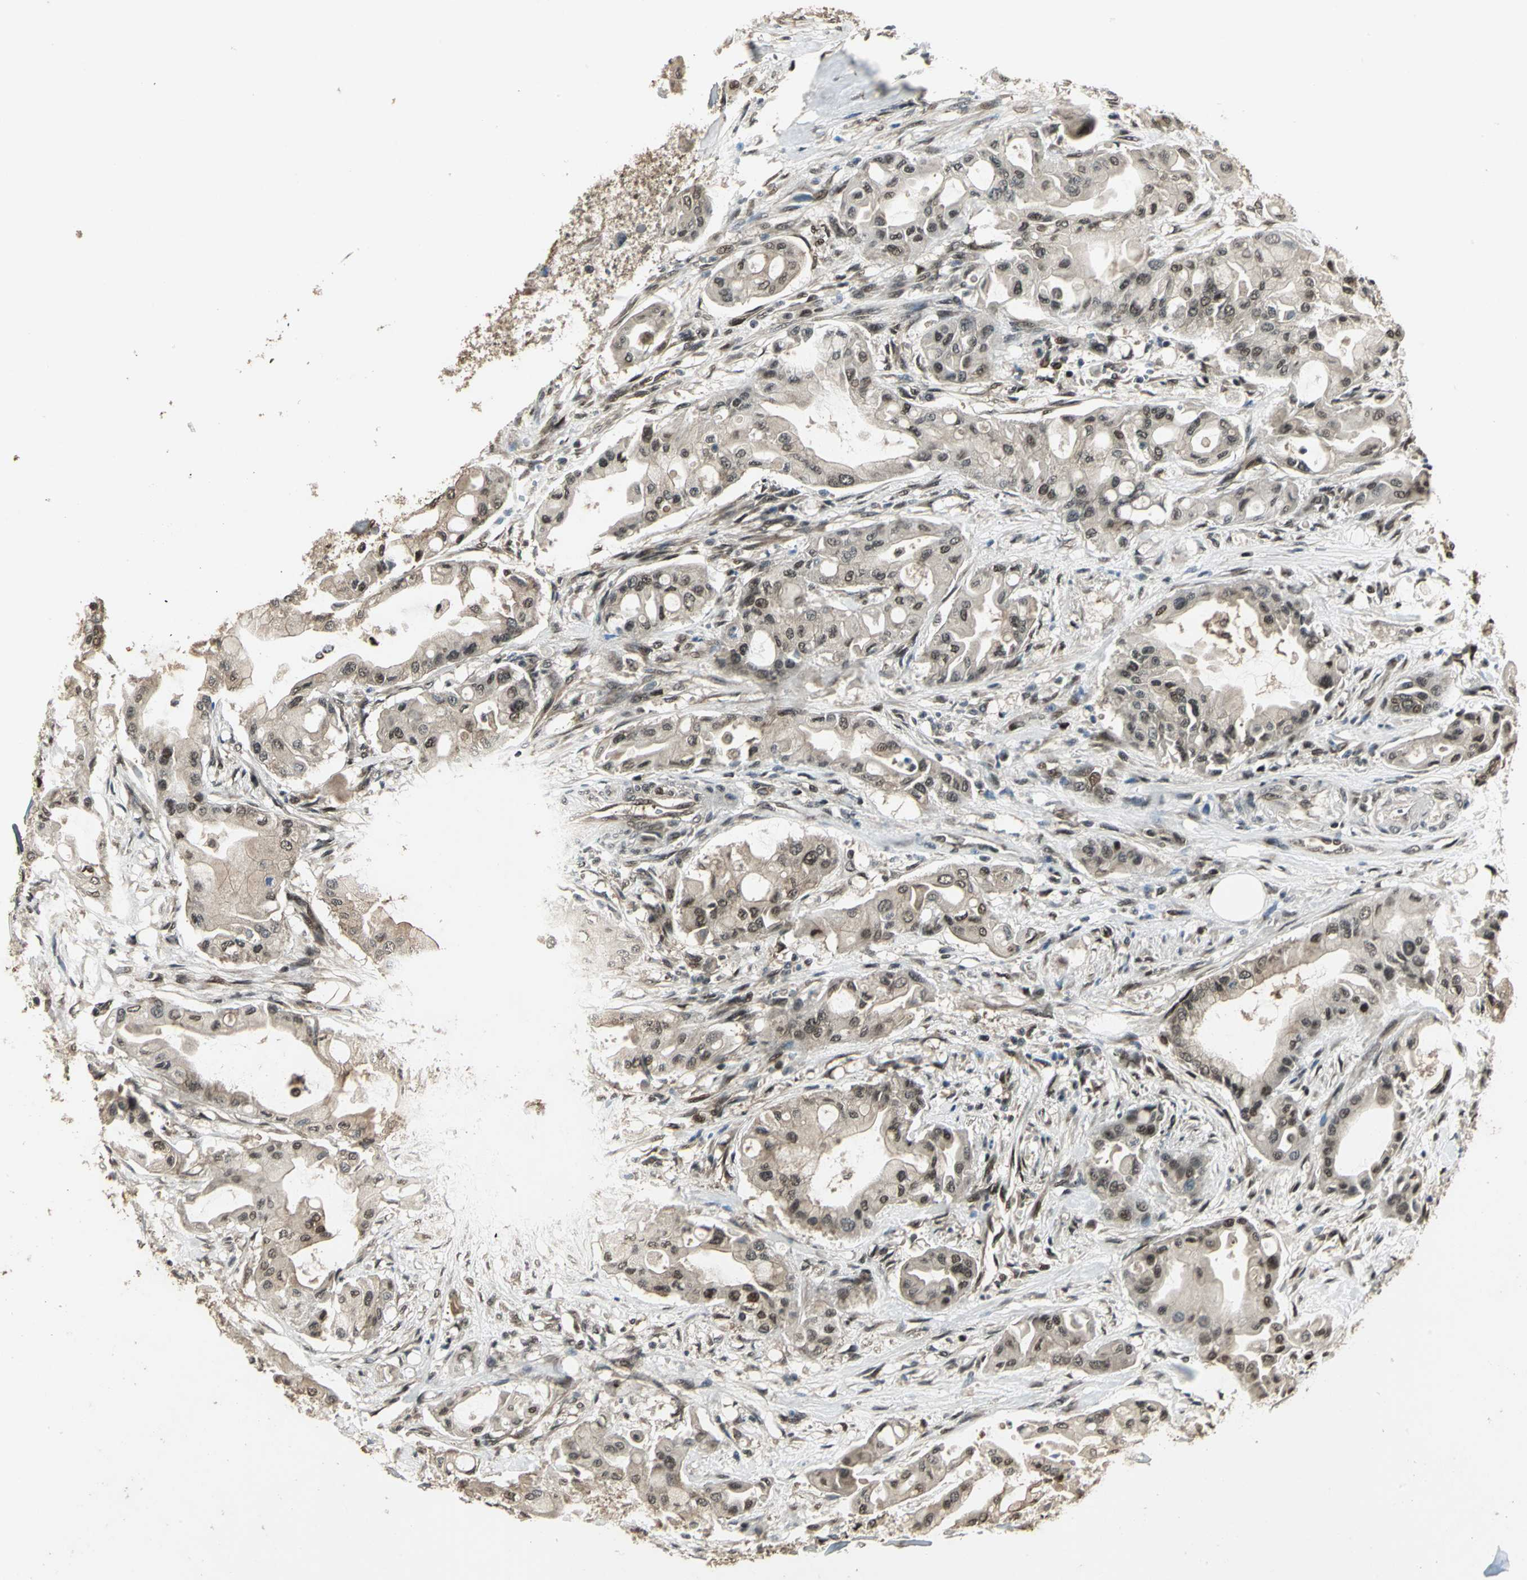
{"staining": {"intensity": "weak", "quantity": "25%-75%", "location": "cytoplasmic/membranous,nuclear"}, "tissue": "pancreatic cancer", "cell_type": "Tumor cells", "image_type": "cancer", "snomed": [{"axis": "morphology", "description": "Adenocarcinoma, NOS"}, {"axis": "morphology", "description": "Adenocarcinoma, metastatic, NOS"}, {"axis": "topography", "description": "Lymph node"}, {"axis": "topography", "description": "Pancreas"}, {"axis": "topography", "description": "Duodenum"}], "caption": "Pancreatic cancer stained for a protein shows weak cytoplasmic/membranous and nuclear positivity in tumor cells.", "gene": "PSMC3", "patient": {"sex": "female", "age": 64}}